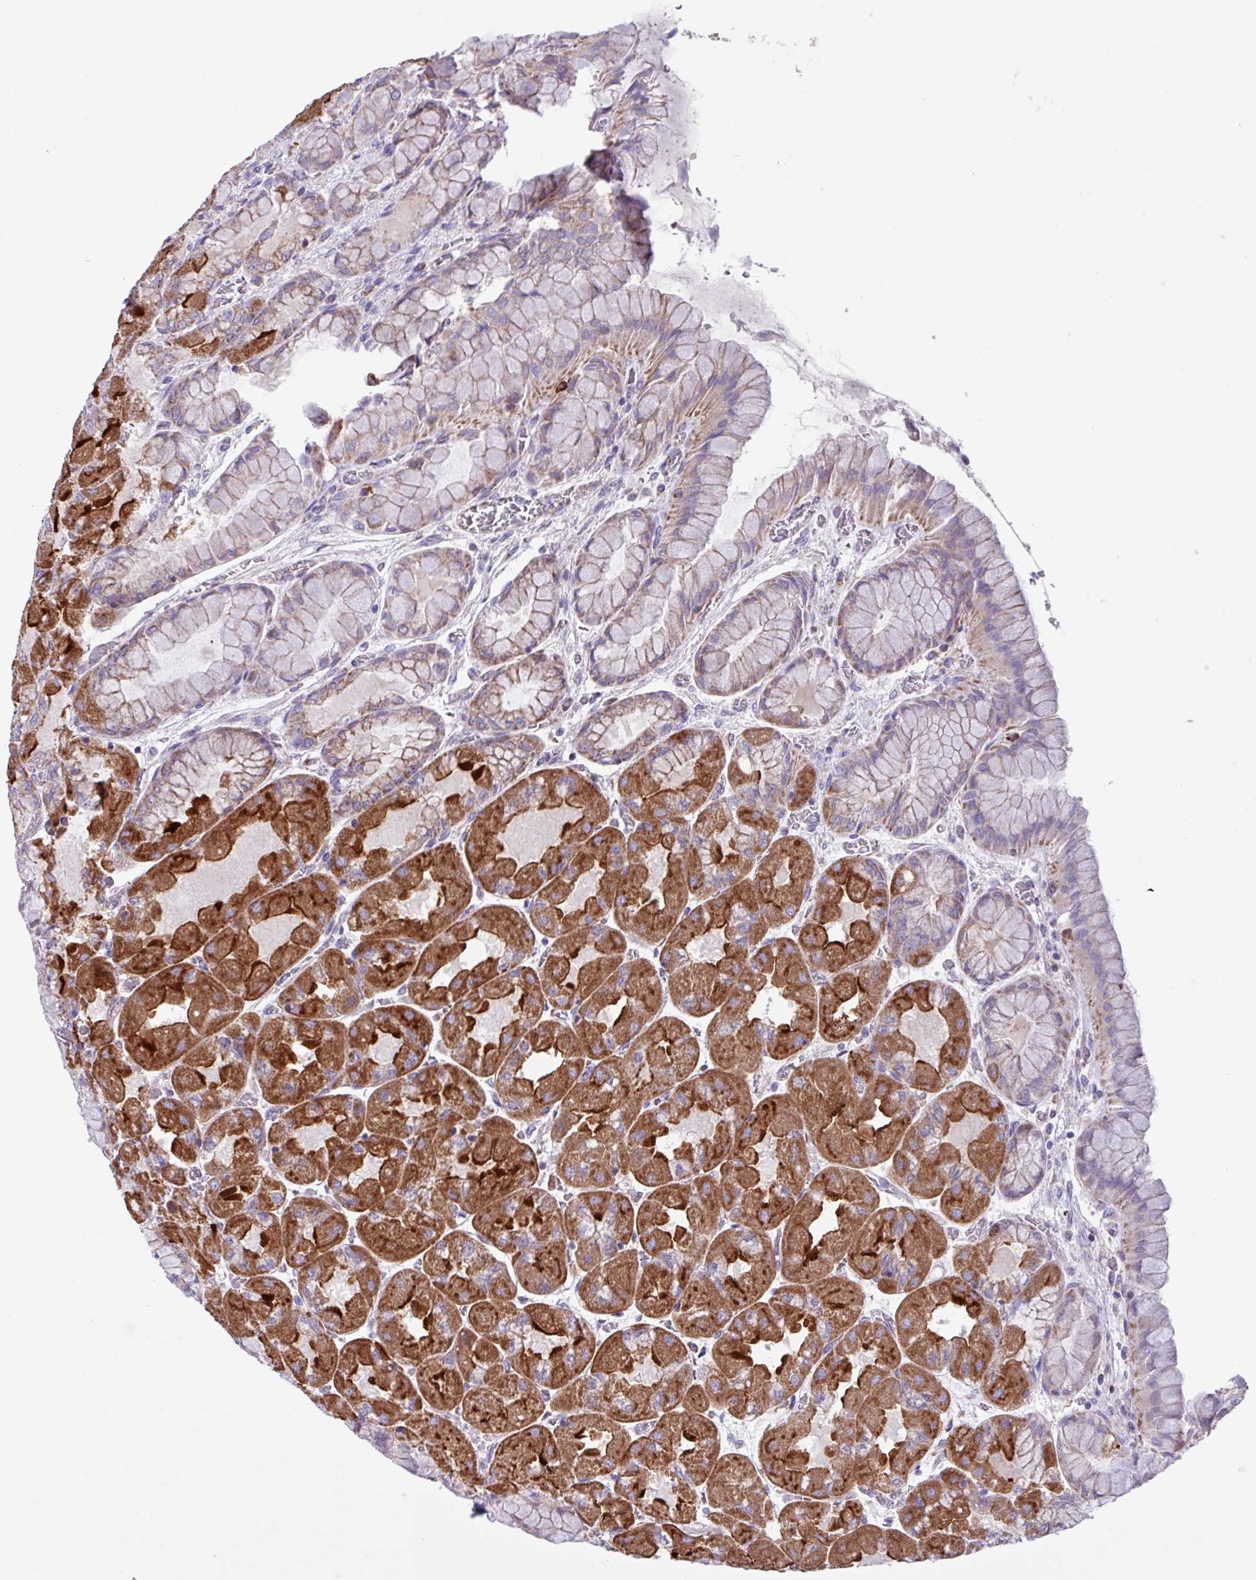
{"staining": {"intensity": "strong", "quantity": "25%-75%", "location": "cytoplasmic/membranous"}, "tissue": "stomach", "cell_type": "Glandular cells", "image_type": "normal", "snomed": [{"axis": "morphology", "description": "Normal tissue, NOS"}, {"axis": "topography", "description": "Stomach"}], "caption": "Glandular cells show high levels of strong cytoplasmic/membranous positivity in about 25%-75% of cells in unremarkable stomach. (IHC, brightfield microscopy, high magnification).", "gene": "OTULIN", "patient": {"sex": "female", "age": 61}}